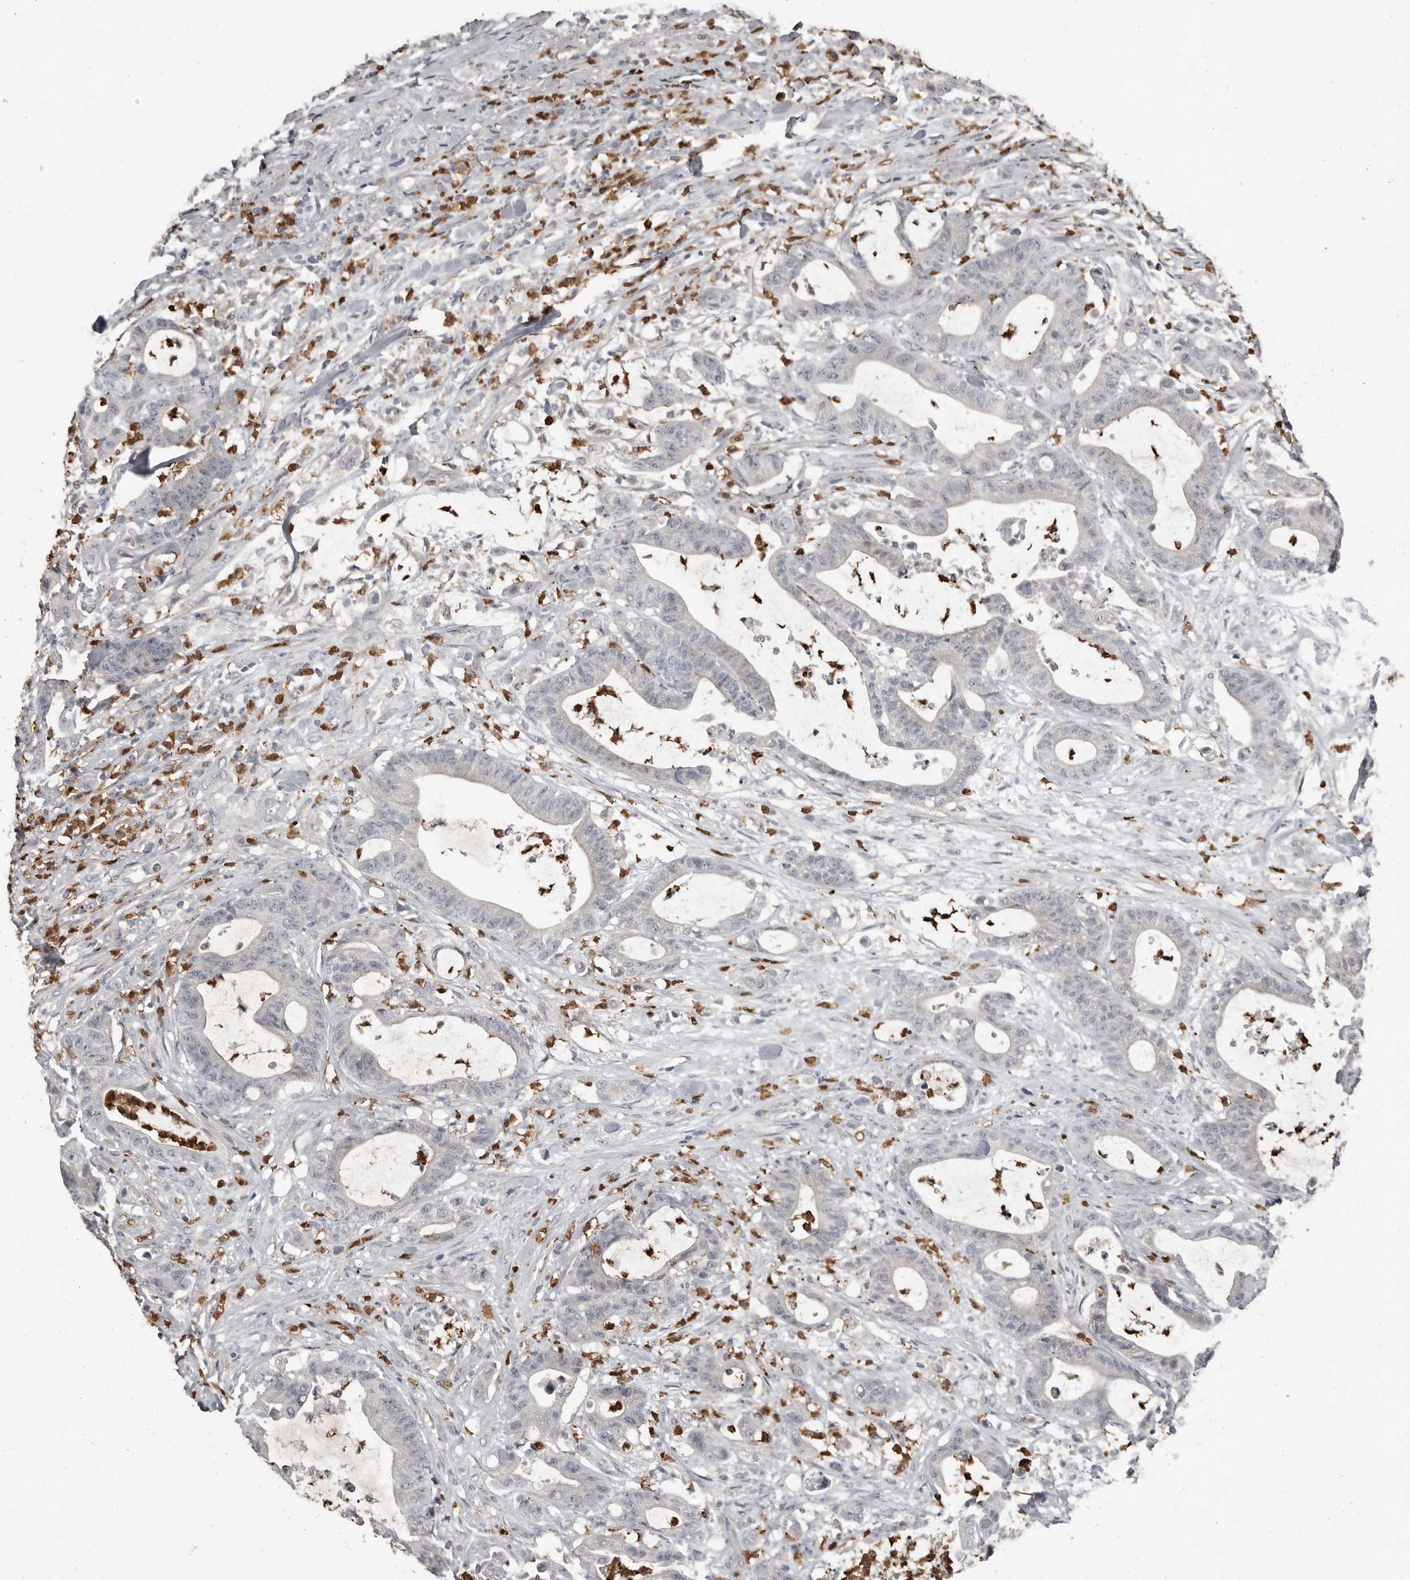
{"staining": {"intensity": "negative", "quantity": "none", "location": "none"}, "tissue": "colorectal cancer", "cell_type": "Tumor cells", "image_type": "cancer", "snomed": [{"axis": "morphology", "description": "Adenocarcinoma, NOS"}, {"axis": "topography", "description": "Colon"}], "caption": "Tumor cells show no significant protein expression in colorectal cancer (adenocarcinoma). (DAB (3,3'-diaminobenzidine) immunohistochemistry (IHC), high magnification).", "gene": "GPR157", "patient": {"sex": "female", "age": 84}}